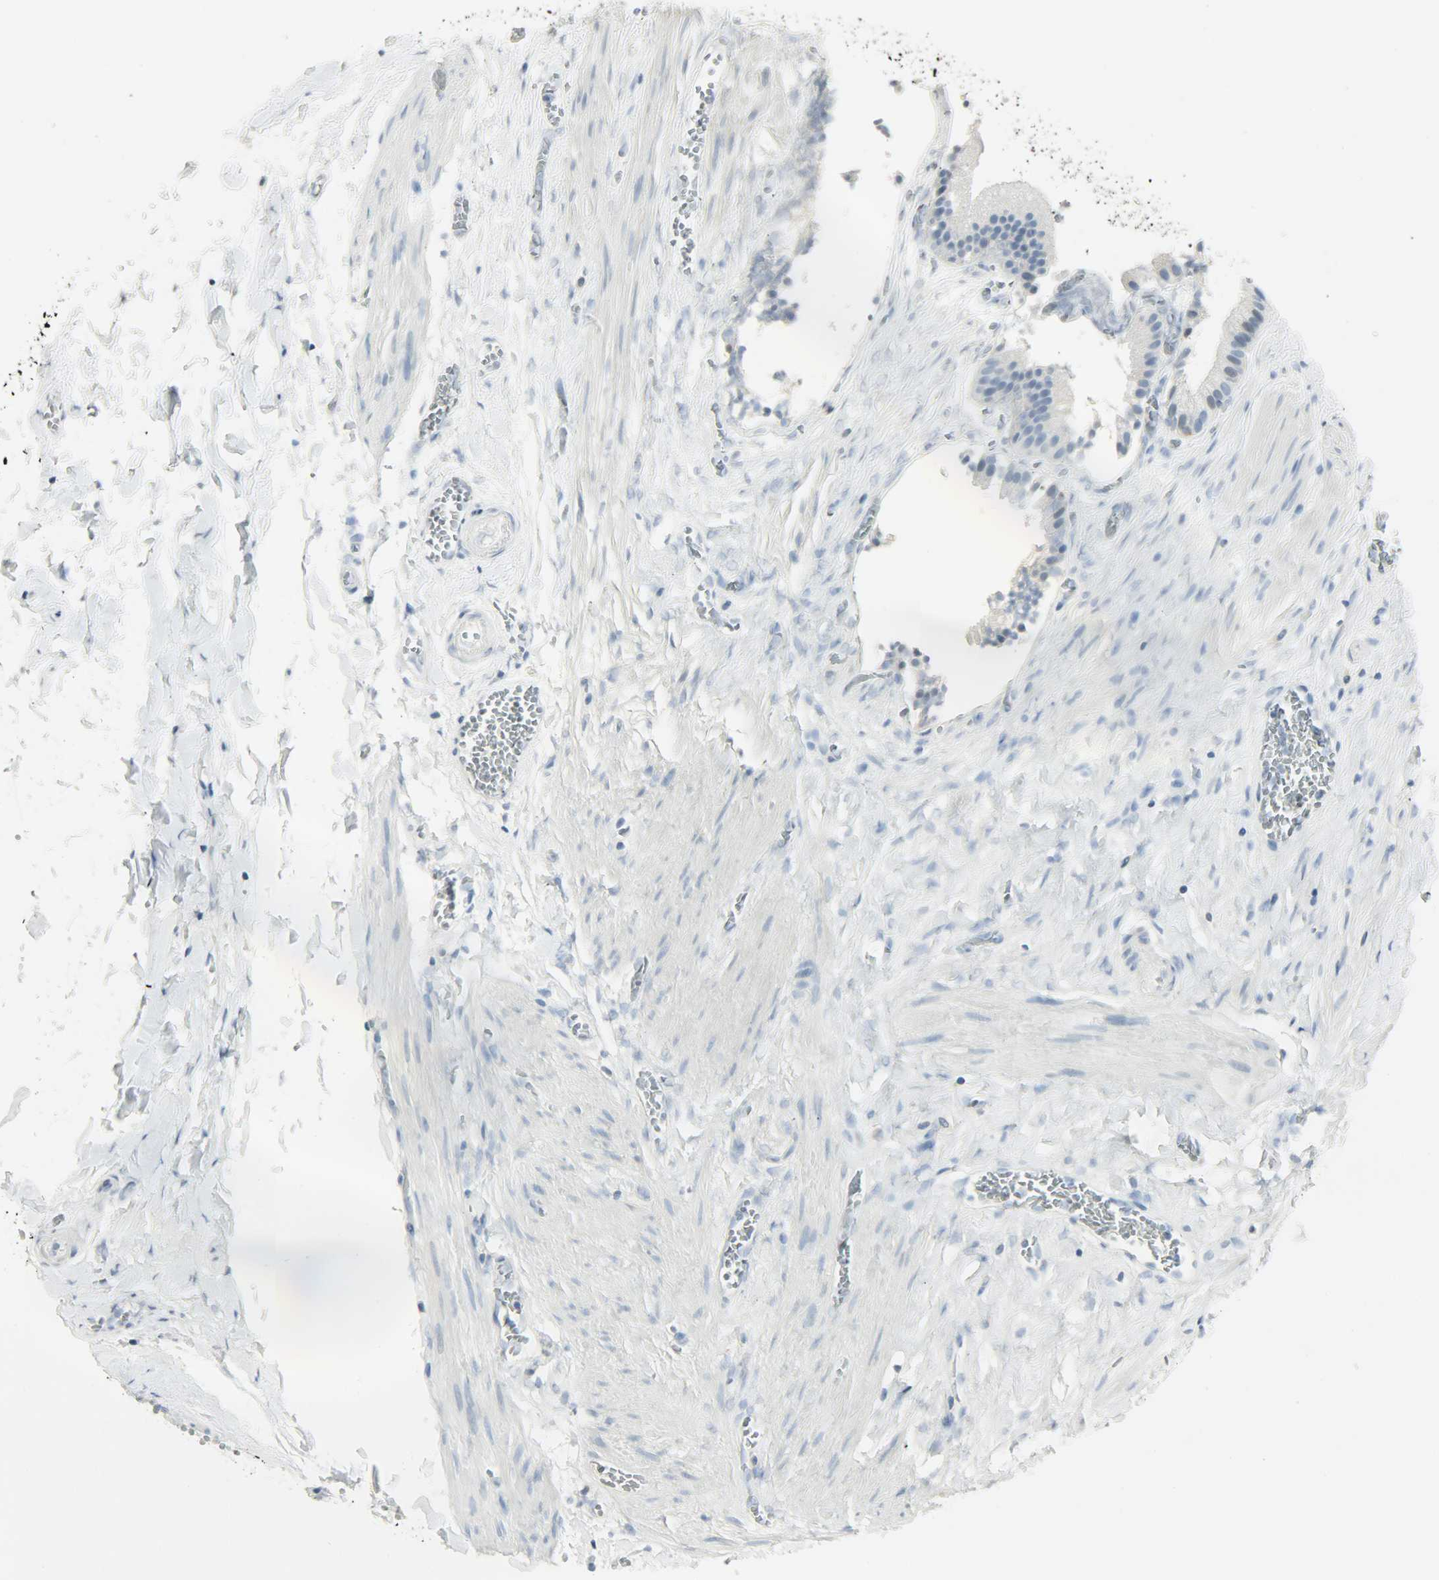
{"staining": {"intensity": "negative", "quantity": "none", "location": "none"}, "tissue": "gallbladder", "cell_type": "Glandular cells", "image_type": "normal", "snomed": [{"axis": "morphology", "description": "Normal tissue, NOS"}, {"axis": "topography", "description": "Gallbladder"}], "caption": "A high-resolution image shows immunohistochemistry (IHC) staining of normal gallbladder, which reveals no significant positivity in glandular cells.", "gene": "PTPN6", "patient": {"sex": "female", "age": 63}}